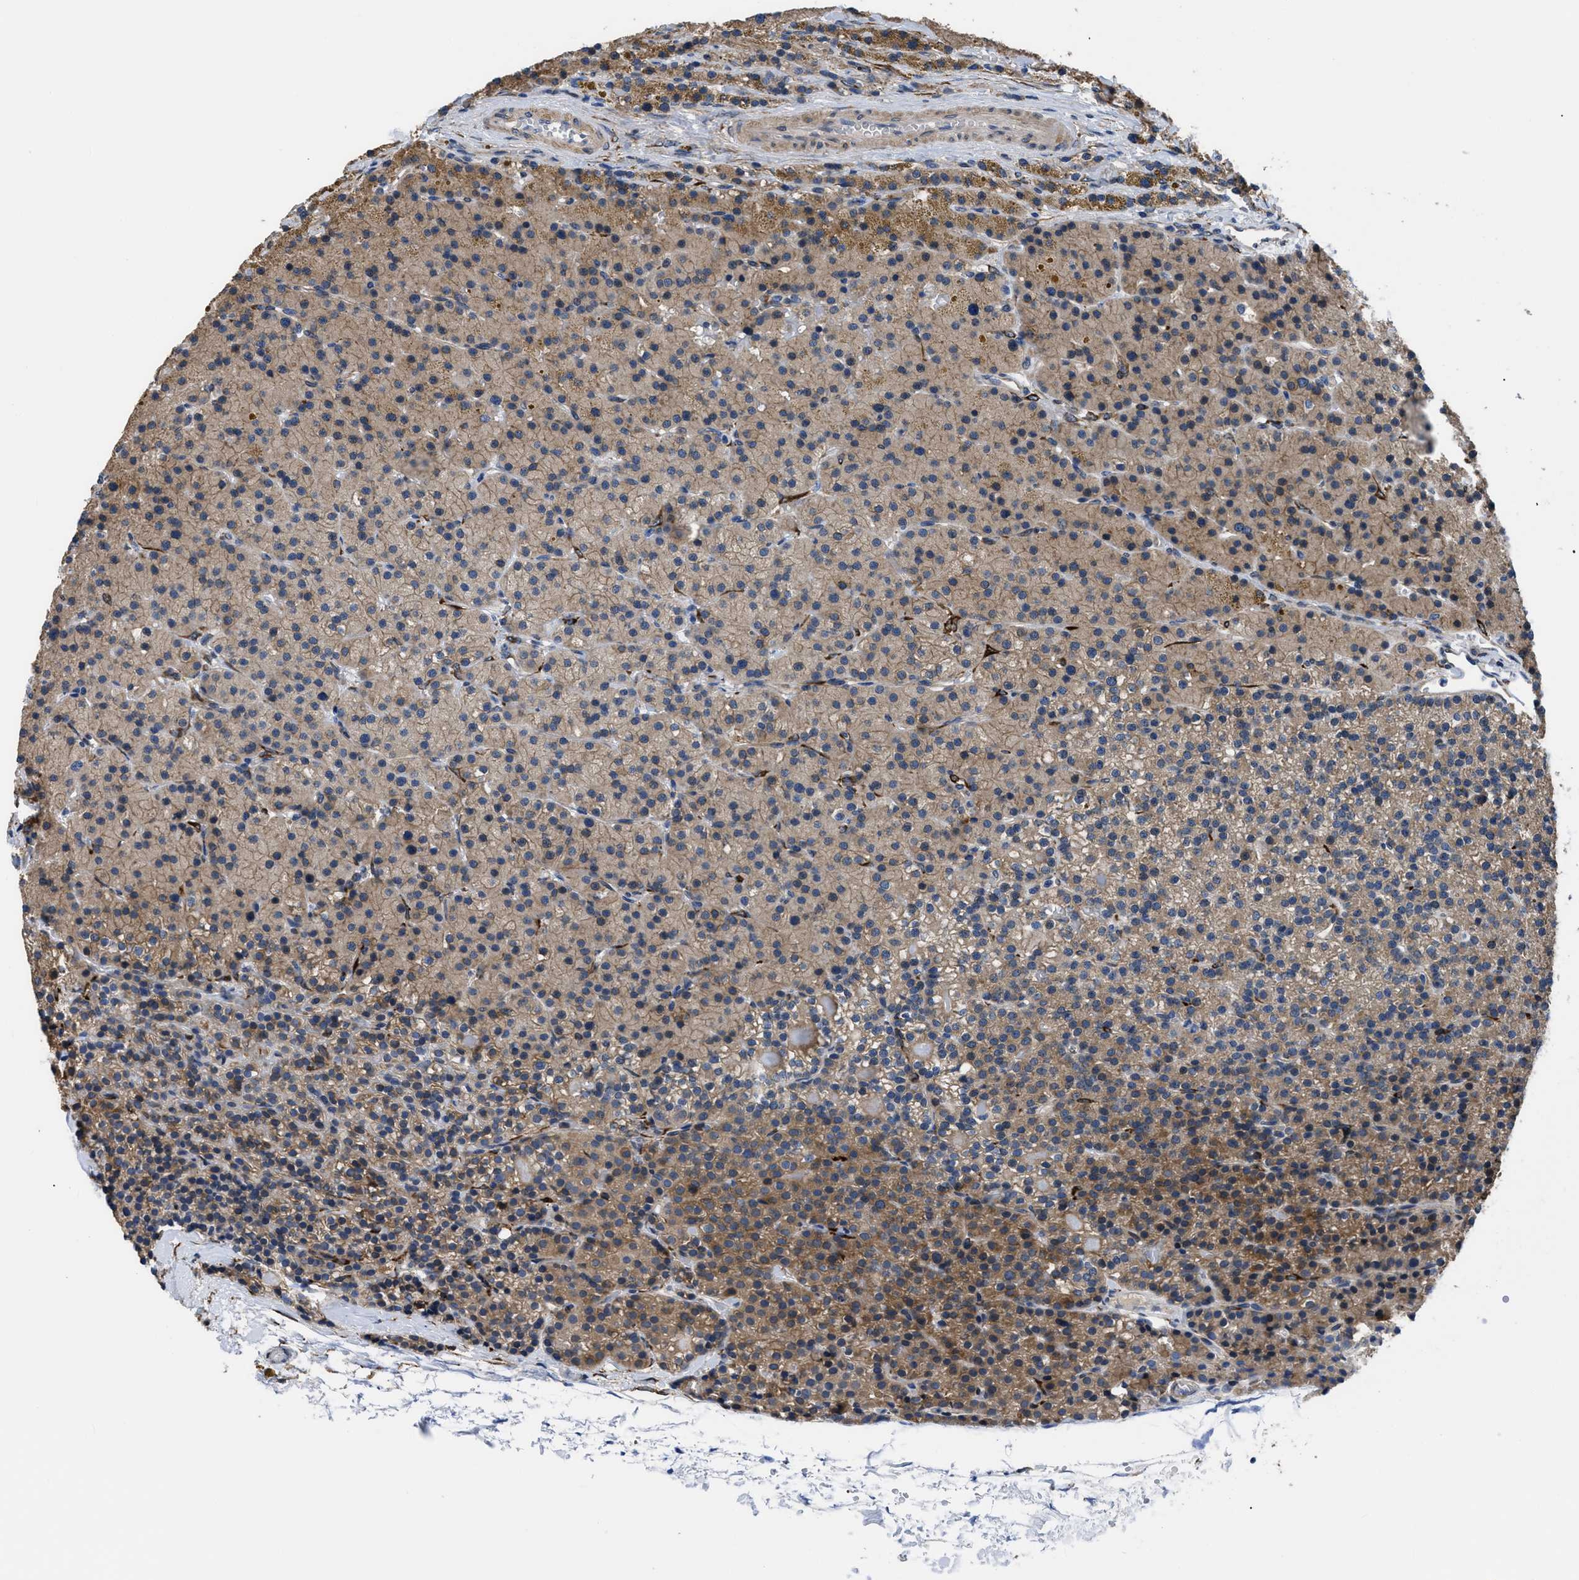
{"staining": {"intensity": "moderate", "quantity": "25%-75%", "location": "cytoplasmic/membranous"}, "tissue": "parathyroid gland", "cell_type": "Glandular cells", "image_type": "normal", "snomed": [{"axis": "morphology", "description": "Normal tissue, NOS"}, {"axis": "morphology", "description": "Adenoma, NOS"}, {"axis": "topography", "description": "Parathyroid gland"}], "caption": "A brown stain highlights moderate cytoplasmic/membranous staining of a protein in glandular cells of normal parathyroid gland.", "gene": "SQLE", "patient": {"sex": "male", "age": 75}}